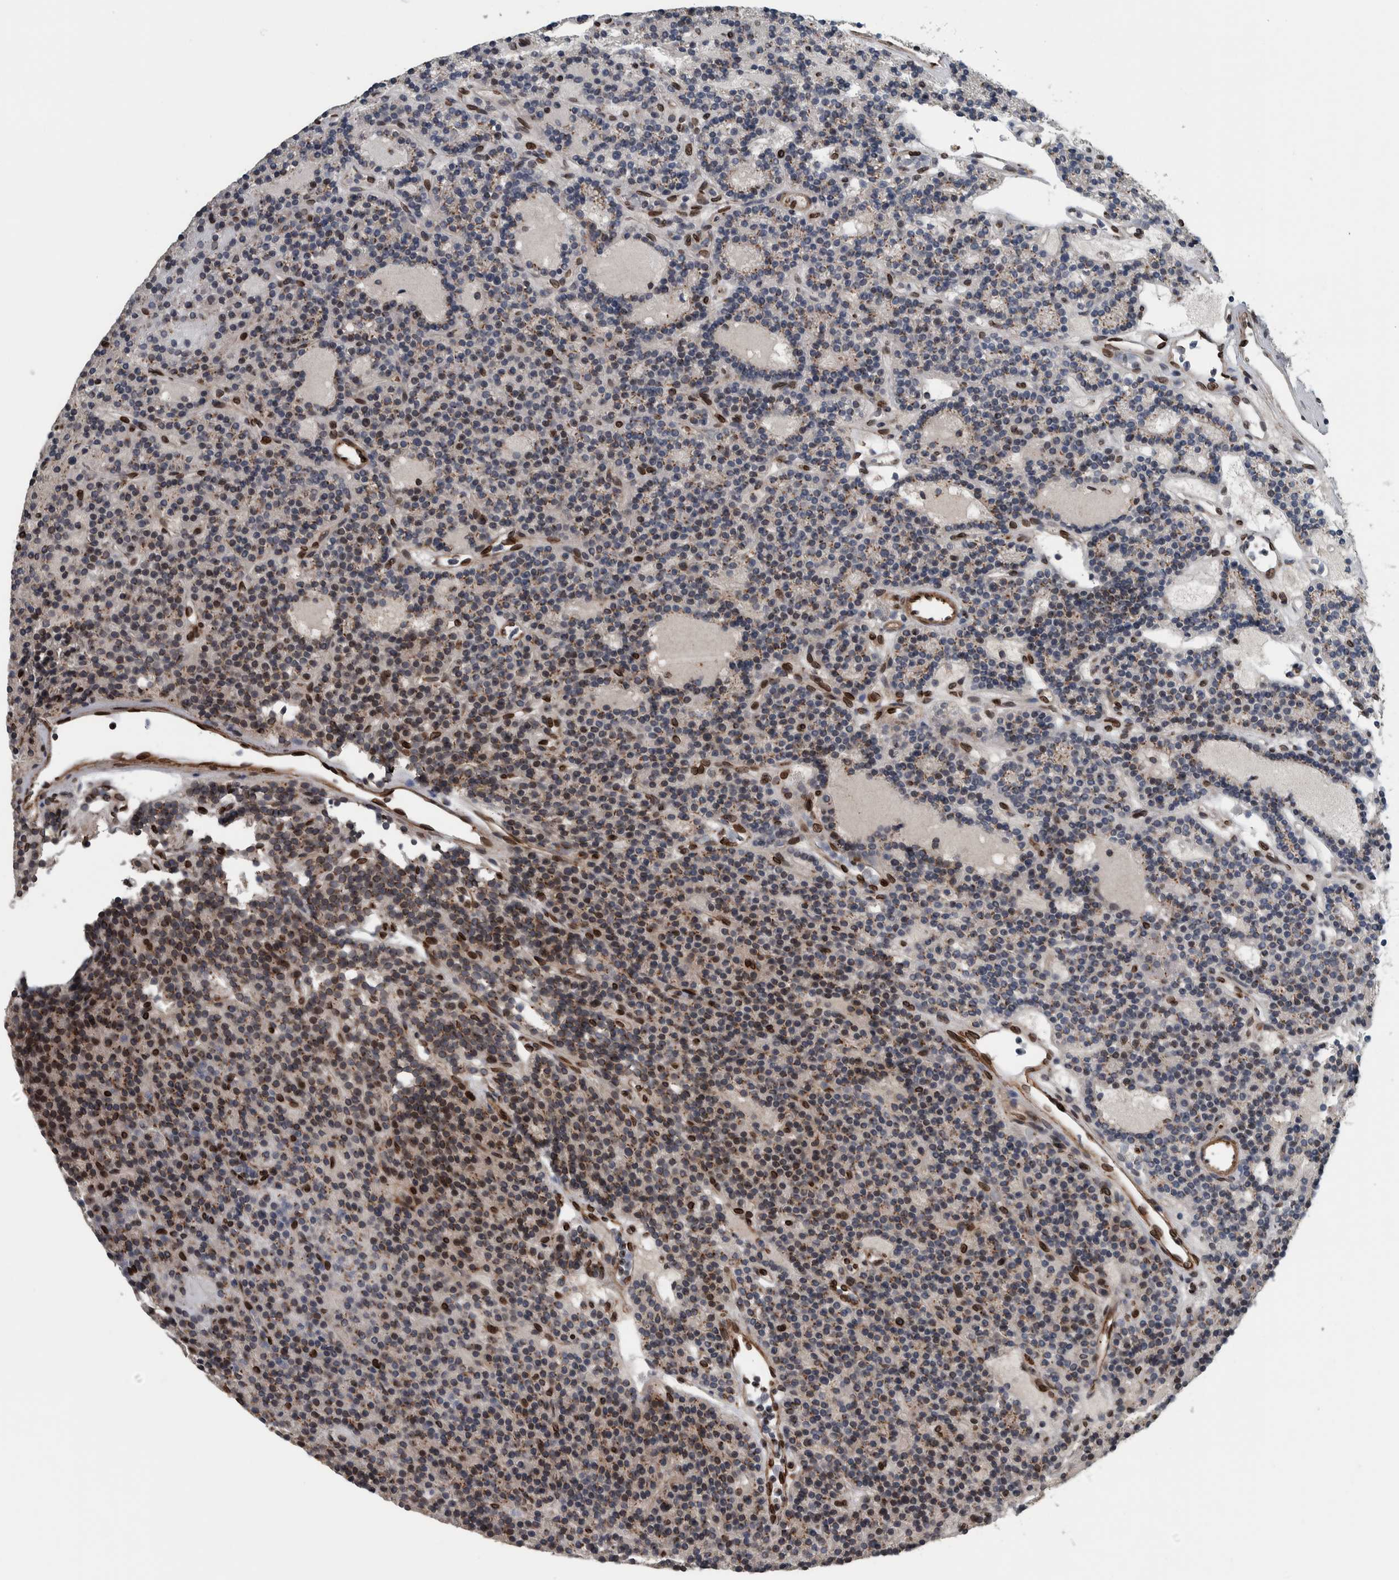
{"staining": {"intensity": "moderate", "quantity": "<25%", "location": "cytoplasmic/membranous,nuclear"}, "tissue": "parathyroid gland", "cell_type": "Glandular cells", "image_type": "normal", "snomed": [{"axis": "morphology", "description": "Normal tissue, NOS"}, {"axis": "topography", "description": "Parathyroid gland"}], "caption": "Glandular cells exhibit low levels of moderate cytoplasmic/membranous,nuclear expression in approximately <25% of cells in normal human parathyroid gland. The staining was performed using DAB, with brown indicating positive protein expression. Nuclei are stained blue with hematoxylin.", "gene": "FAM135B", "patient": {"sex": "male", "age": 75}}